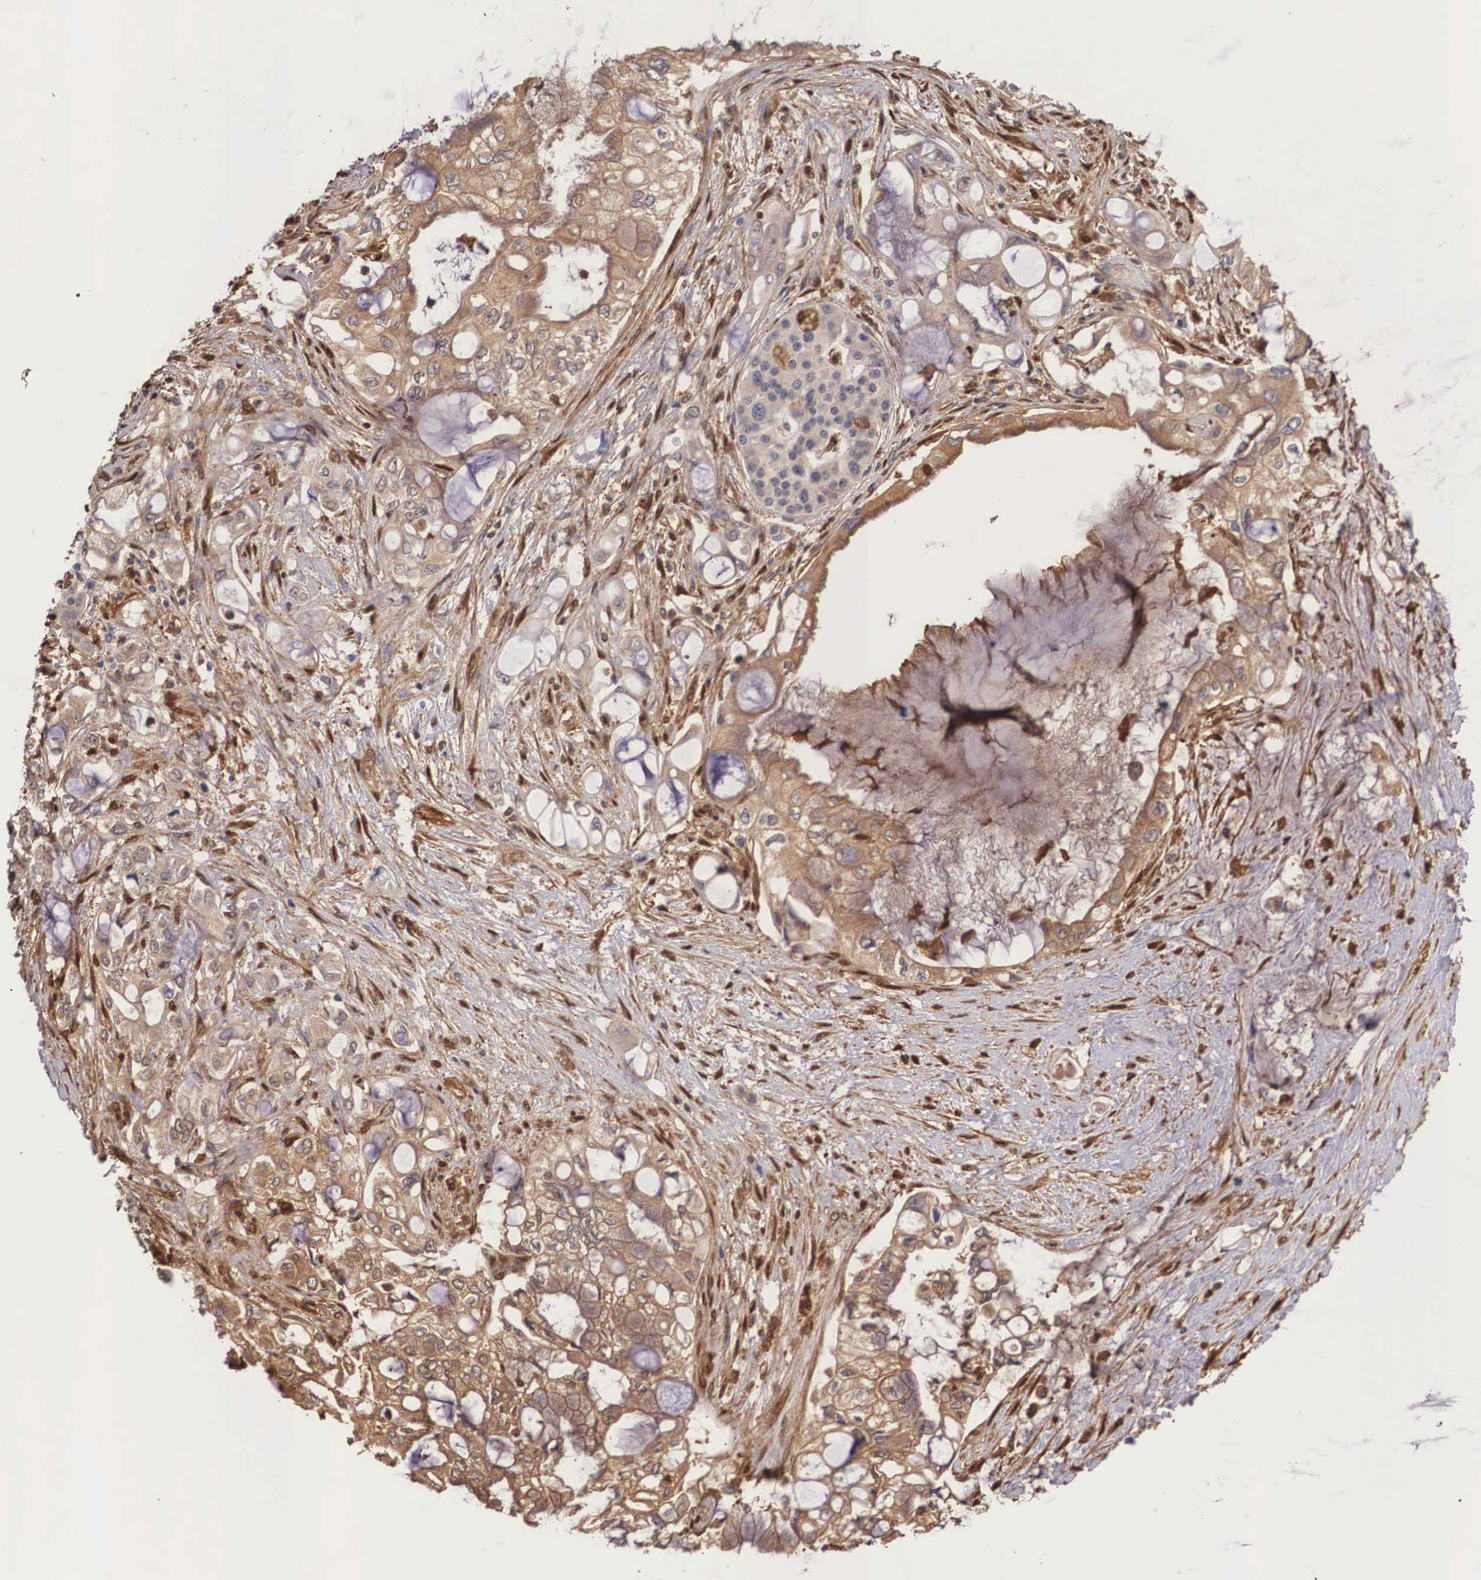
{"staining": {"intensity": "weak", "quantity": "25%-75%", "location": "cytoplasmic/membranous"}, "tissue": "pancreatic cancer", "cell_type": "Tumor cells", "image_type": "cancer", "snomed": [{"axis": "morphology", "description": "Adenocarcinoma, NOS"}, {"axis": "topography", "description": "Pancreas"}], "caption": "Approximately 25%-75% of tumor cells in human adenocarcinoma (pancreatic) show weak cytoplasmic/membranous protein positivity as visualized by brown immunohistochemical staining.", "gene": "LGALS1", "patient": {"sex": "female", "age": 70}}